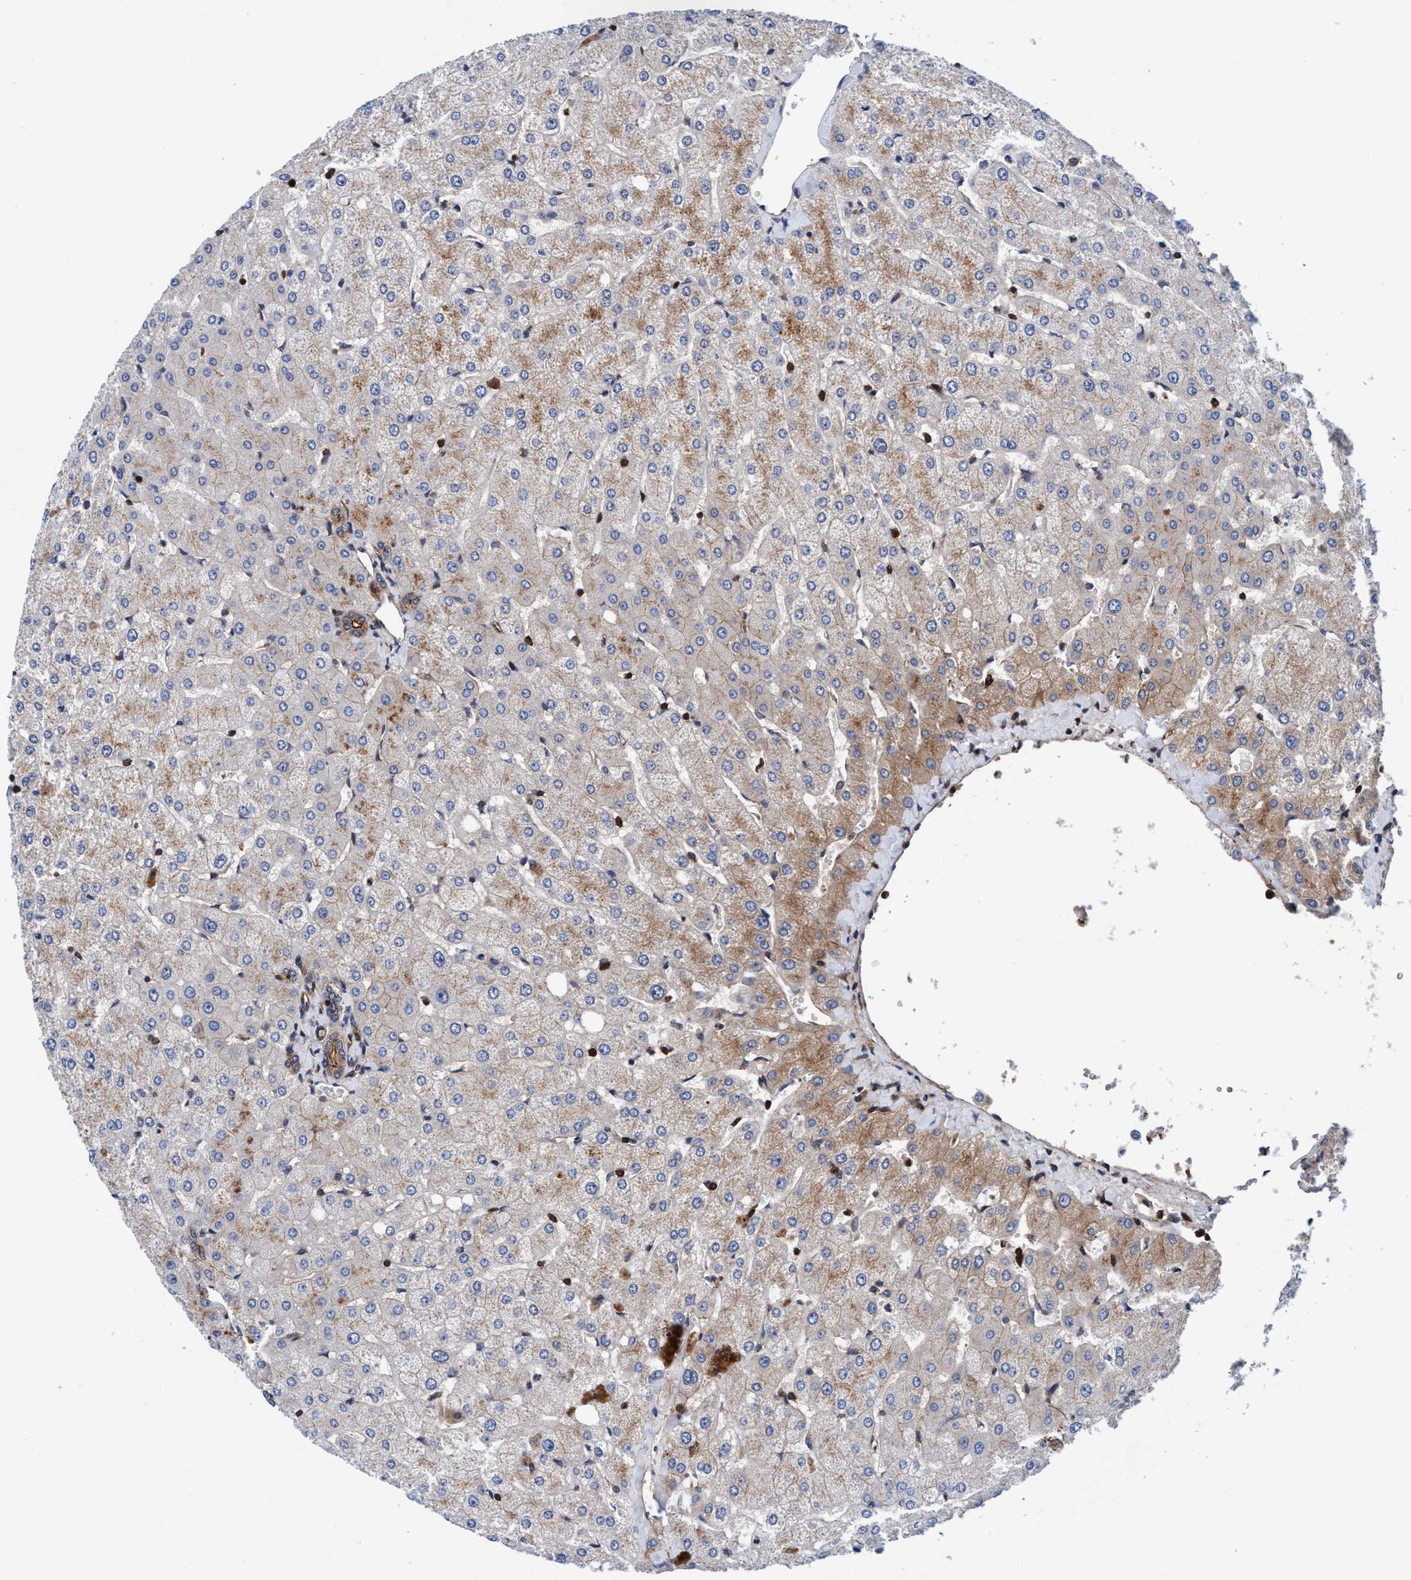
{"staining": {"intensity": "moderate", "quantity": "25%-75%", "location": "cytoplasmic/membranous"}, "tissue": "liver", "cell_type": "Cholangiocytes", "image_type": "normal", "snomed": [{"axis": "morphology", "description": "Normal tissue, NOS"}, {"axis": "topography", "description": "Liver"}], "caption": "Immunohistochemistry (IHC) histopathology image of unremarkable liver: liver stained using IHC shows medium levels of moderate protein expression localized specifically in the cytoplasmic/membranous of cholangiocytes, appearing as a cytoplasmic/membranous brown color.", "gene": "MCM3AP", "patient": {"sex": "female", "age": 54}}